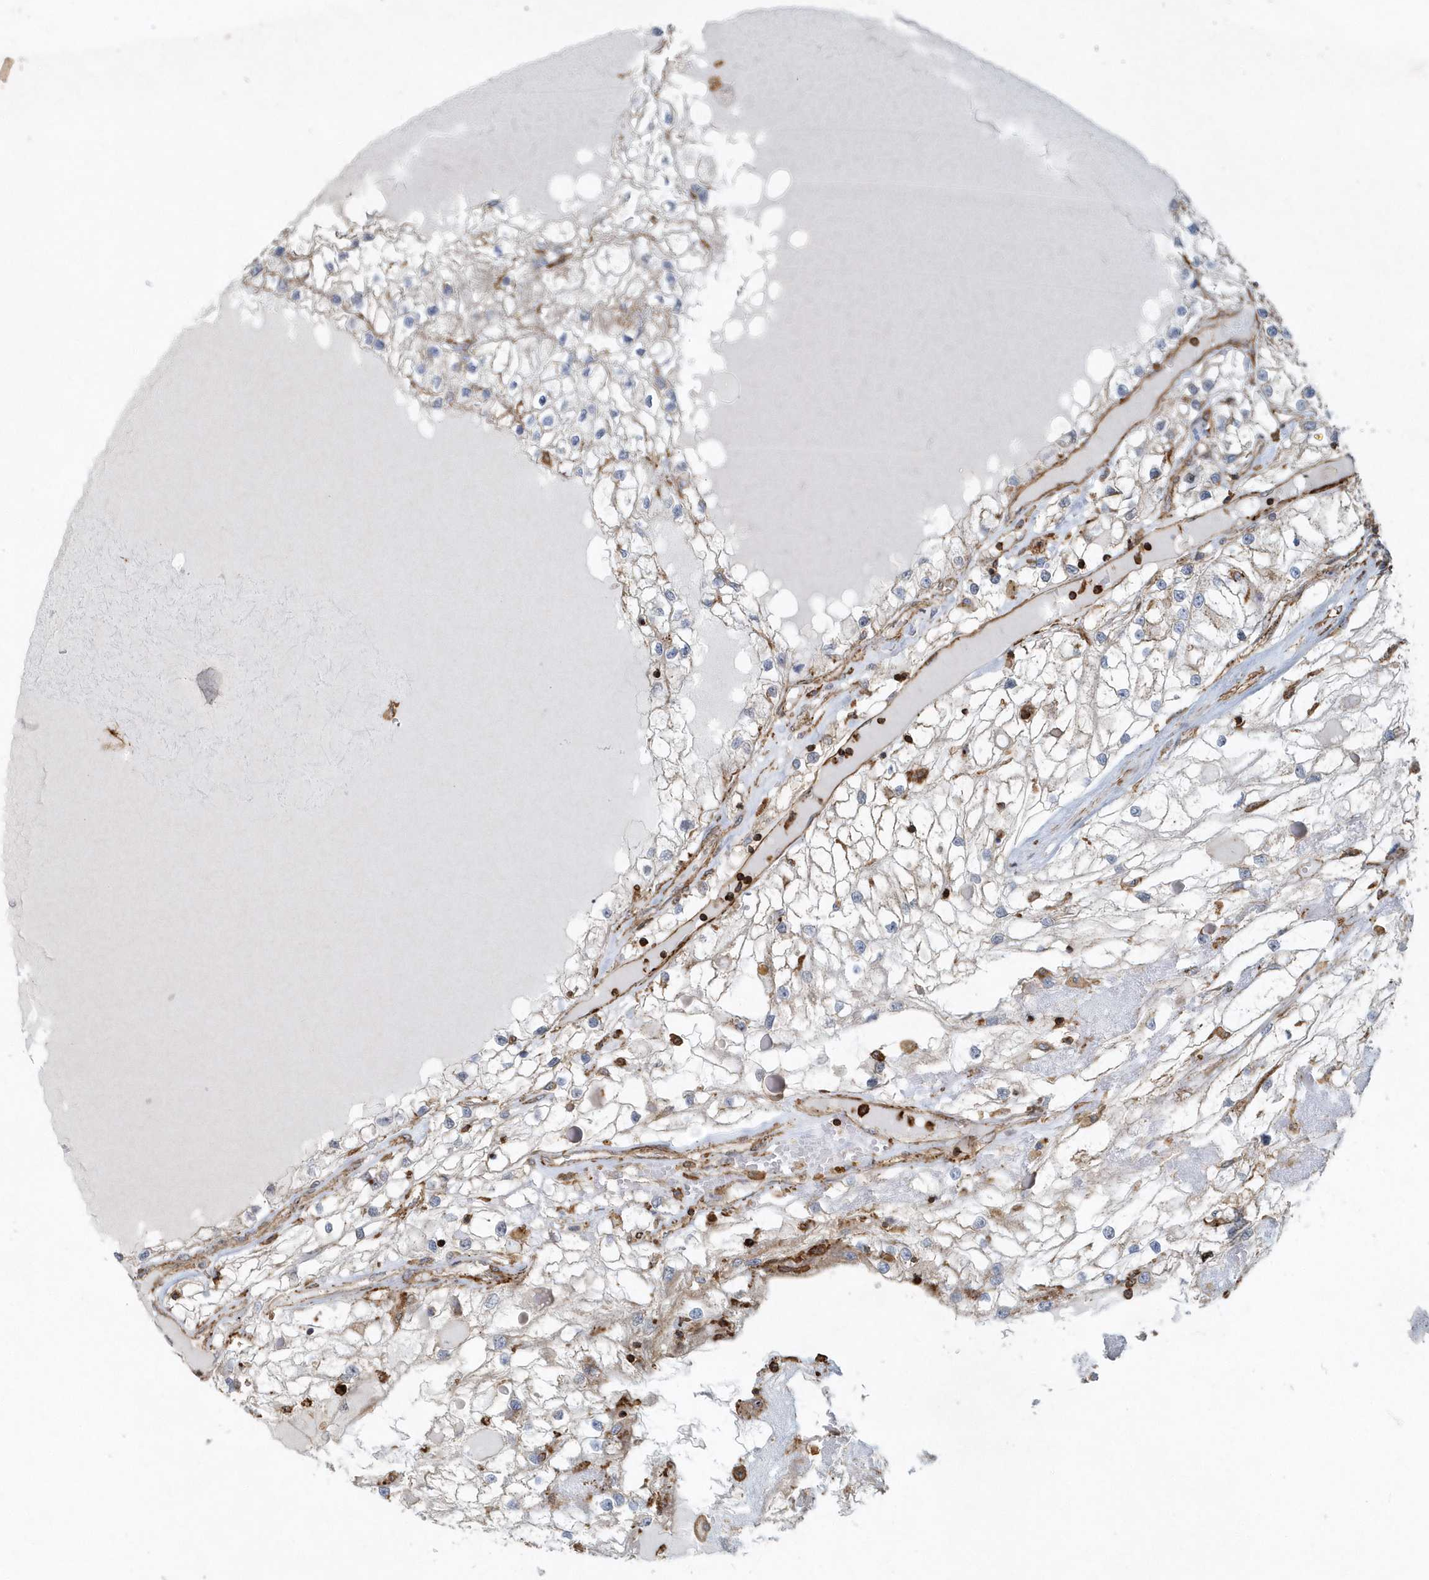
{"staining": {"intensity": "negative", "quantity": "none", "location": "none"}, "tissue": "renal cancer", "cell_type": "Tumor cells", "image_type": "cancer", "snomed": [{"axis": "morphology", "description": "Adenocarcinoma, NOS"}, {"axis": "topography", "description": "Kidney"}], "caption": "Micrograph shows no protein positivity in tumor cells of renal cancer tissue. Brightfield microscopy of immunohistochemistry (IHC) stained with DAB (brown) and hematoxylin (blue), captured at high magnification.", "gene": "MMUT", "patient": {"sex": "male", "age": 68}}